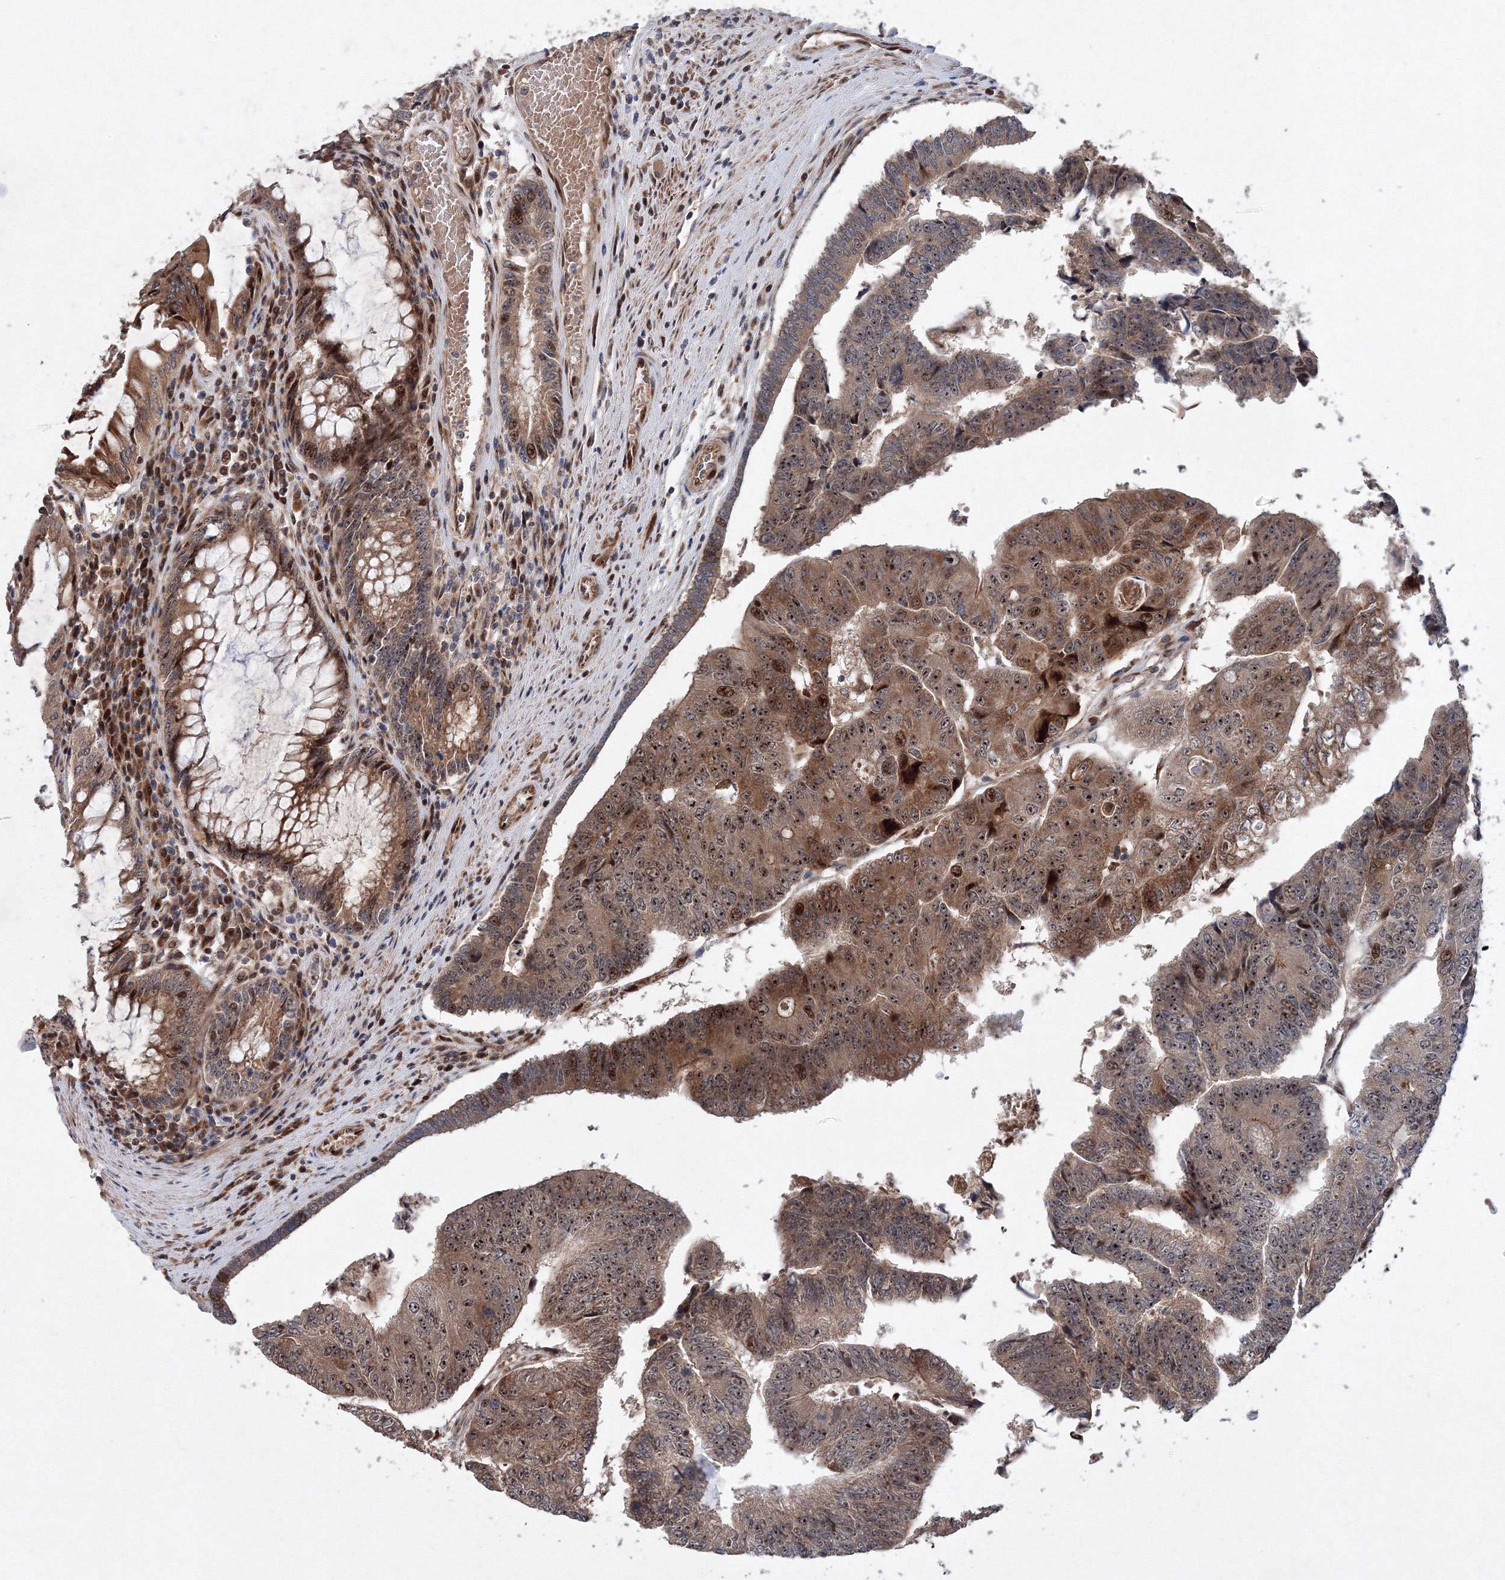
{"staining": {"intensity": "moderate", "quantity": ">75%", "location": "cytoplasmic/membranous,nuclear"}, "tissue": "colorectal cancer", "cell_type": "Tumor cells", "image_type": "cancer", "snomed": [{"axis": "morphology", "description": "Adenocarcinoma, NOS"}, {"axis": "topography", "description": "Colon"}], "caption": "An IHC micrograph of tumor tissue is shown. Protein staining in brown shows moderate cytoplasmic/membranous and nuclear positivity in colorectal cancer within tumor cells.", "gene": "ANKAR", "patient": {"sex": "female", "age": 67}}